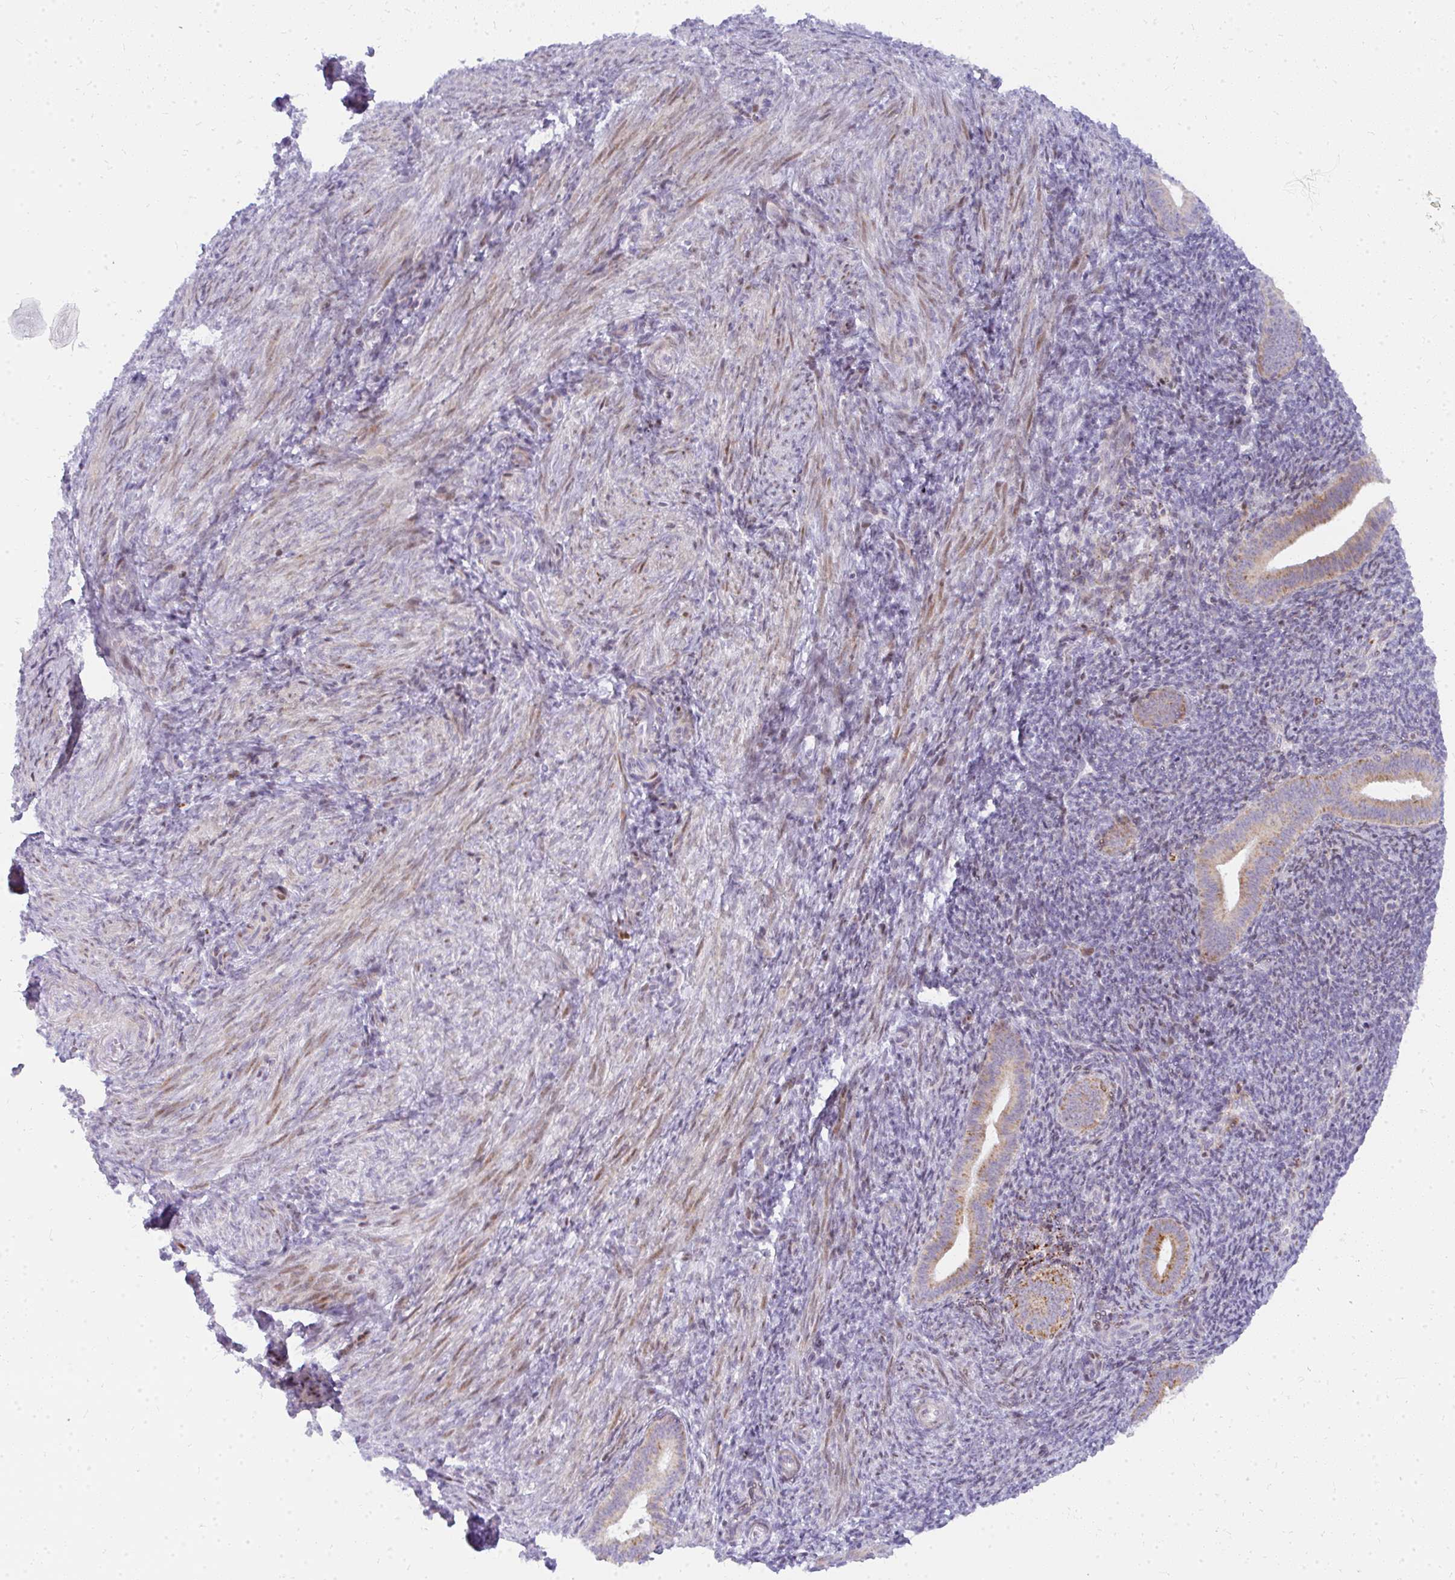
{"staining": {"intensity": "negative", "quantity": "none", "location": "none"}, "tissue": "endometrium", "cell_type": "Cells in endometrial stroma", "image_type": "normal", "snomed": [{"axis": "morphology", "description": "Normal tissue, NOS"}, {"axis": "topography", "description": "Endometrium"}], "caption": "DAB immunohistochemical staining of unremarkable human endometrium displays no significant expression in cells in endometrial stroma. (DAB (3,3'-diaminobenzidine) immunohistochemistry, high magnification).", "gene": "PLA2G5", "patient": {"sex": "female", "age": 25}}